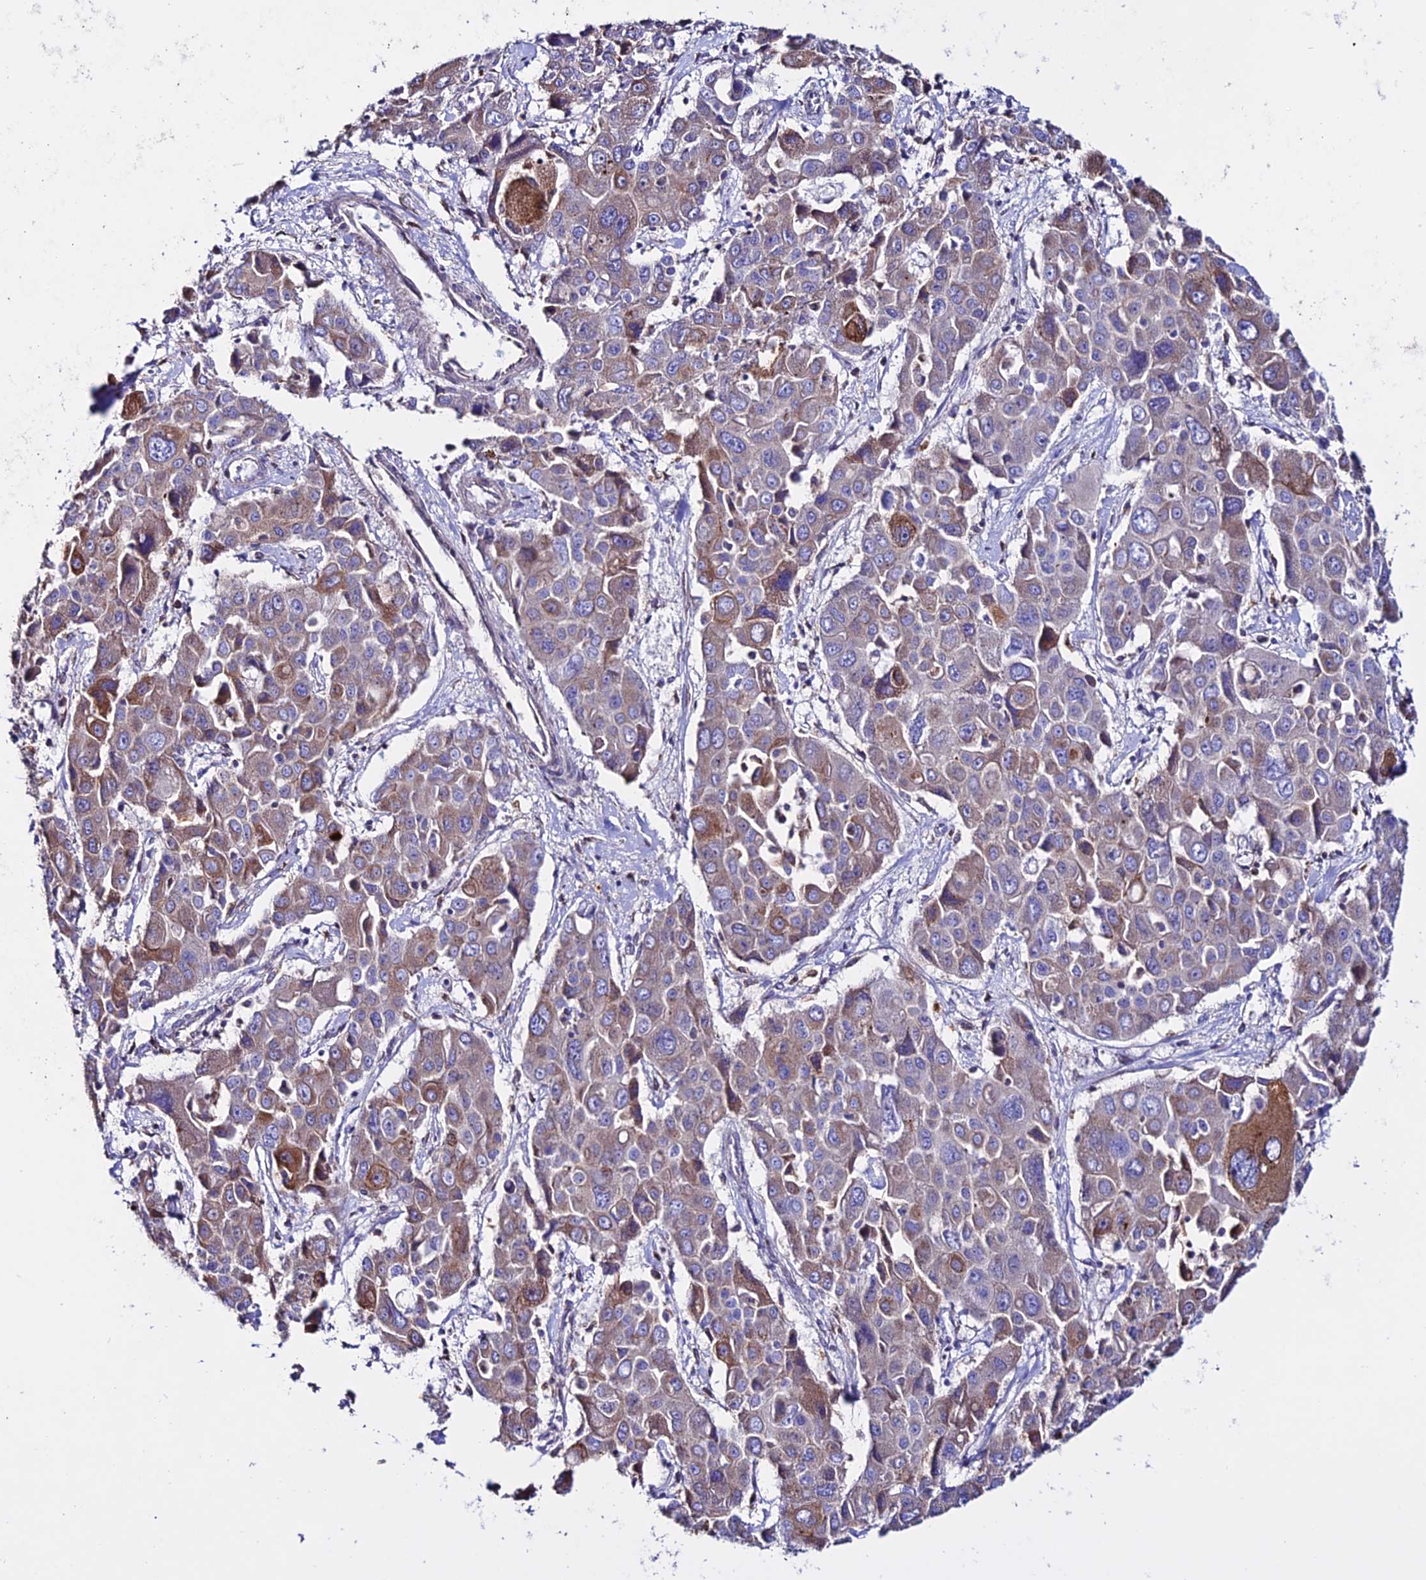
{"staining": {"intensity": "moderate", "quantity": "25%-75%", "location": "cytoplasmic/membranous"}, "tissue": "liver cancer", "cell_type": "Tumor cells", "image_type": "cancer", "snomed": [{"axis": "morphology", "description": "Cholangiocarcinoma"}, {"axis": "topography", "description": "Liver"}], "caption": "Protein staining of liver cancer (cholangiocarcinoma) tissue exhibits moderate cytoplasmic/membranous staining in about 25%-75% of tumor cells.", "gene": "OR51Q1", "patient": {"sex": "male", "age": 67}}